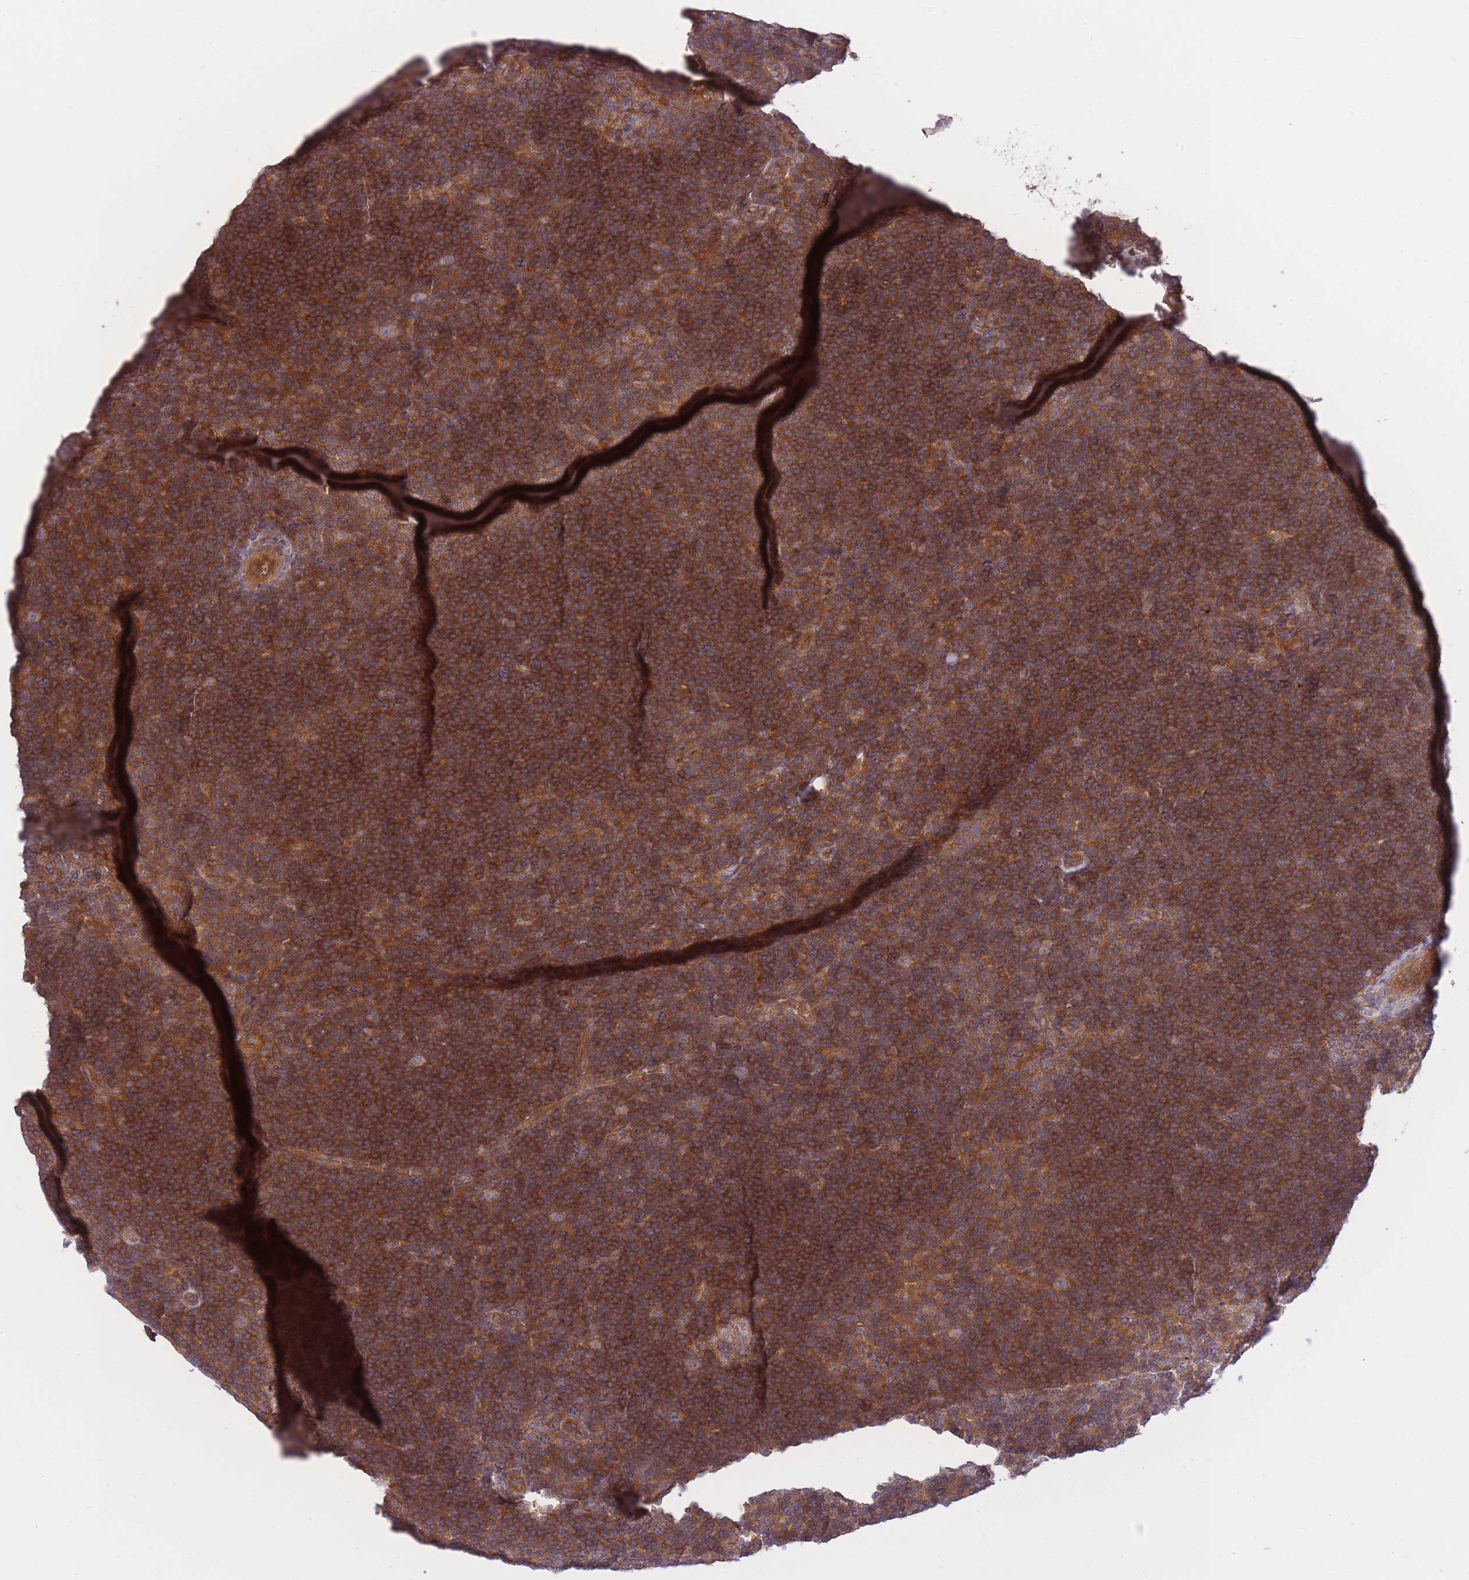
{"staining": {"intensity": "moderate", "quantity": ">75%", "location": "cytoplasmic/membranous"}, "tissue": "lymphoma", "cell_type": "Tumor cells", "image_type": "cancer", "snomed": [{"axis": "morphology", "description": "Hodgkin's disease, NOS"}, {"axis": "topography", "description": "Lymph node"}], "caption": "High-power microscopy captured an immunohistochemistry (IHC) histopathology image of lymphoma, revealing moderate cytoplasmic/membranous expression in about >75% of tumor cells. (Stains: DAB in brown, nuclei in blue, Microscopy: brightfield microscopy at high magnification).", "gene": "PREP", "patient": {"sex": "female", "age": 57}}